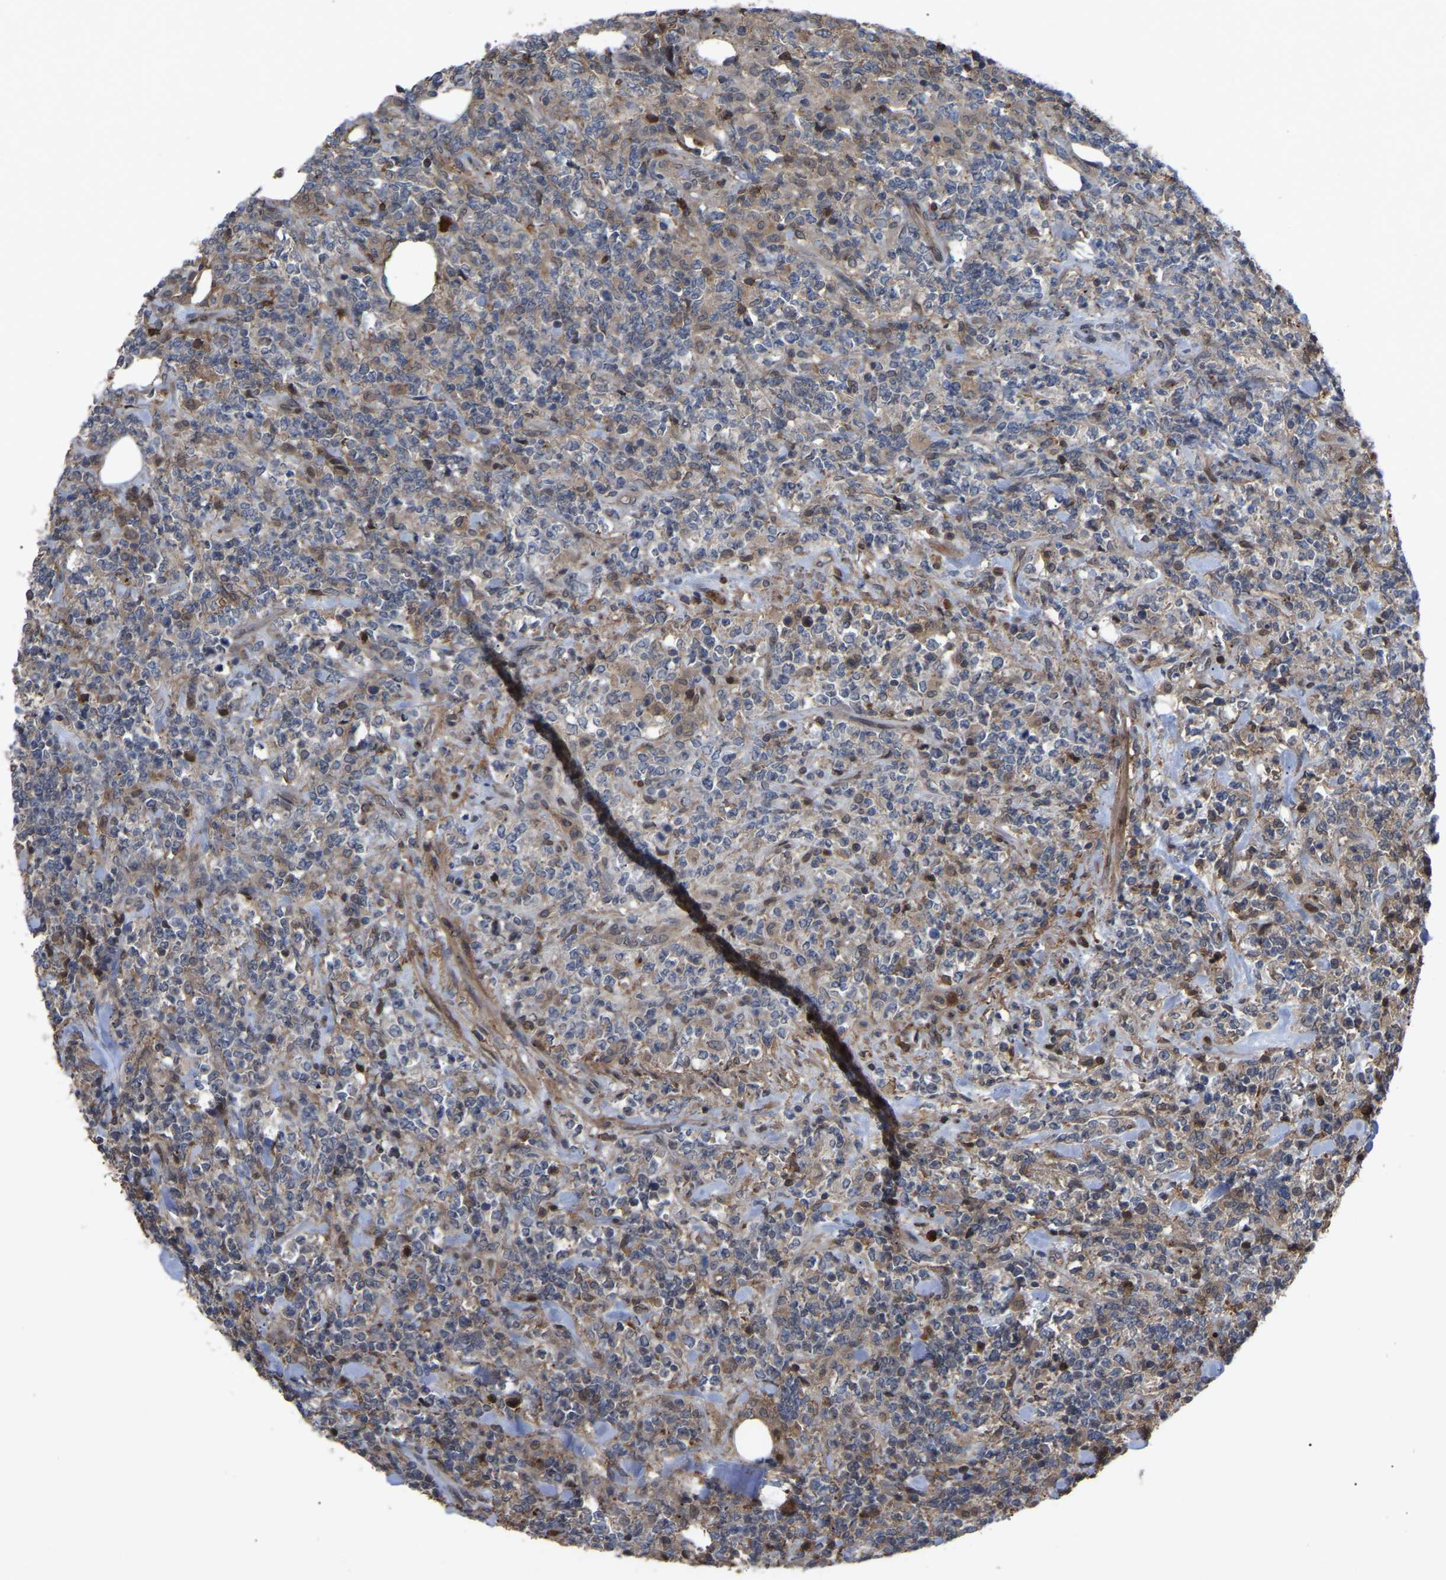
{"staining": {"intensity": "weak", "quantity": ">75%", "location": "cytoplasmic/membranous"}, "tissue": "lymphoma", "cell_type": "Tumor cells", "image_type": "cancer", "snomed": [{"axis": "morphology", "description": "Malignant lymphoma, non-Hodgkin's type, High grade"}, {"axis": "topography", "description": "Soft tissue"}], "caption": "Human lymphoma stained with a protein marker exhibits weak staining in tumor cells.", "gene": "CIT", "patient": {"sex": "male", "age": 18}}